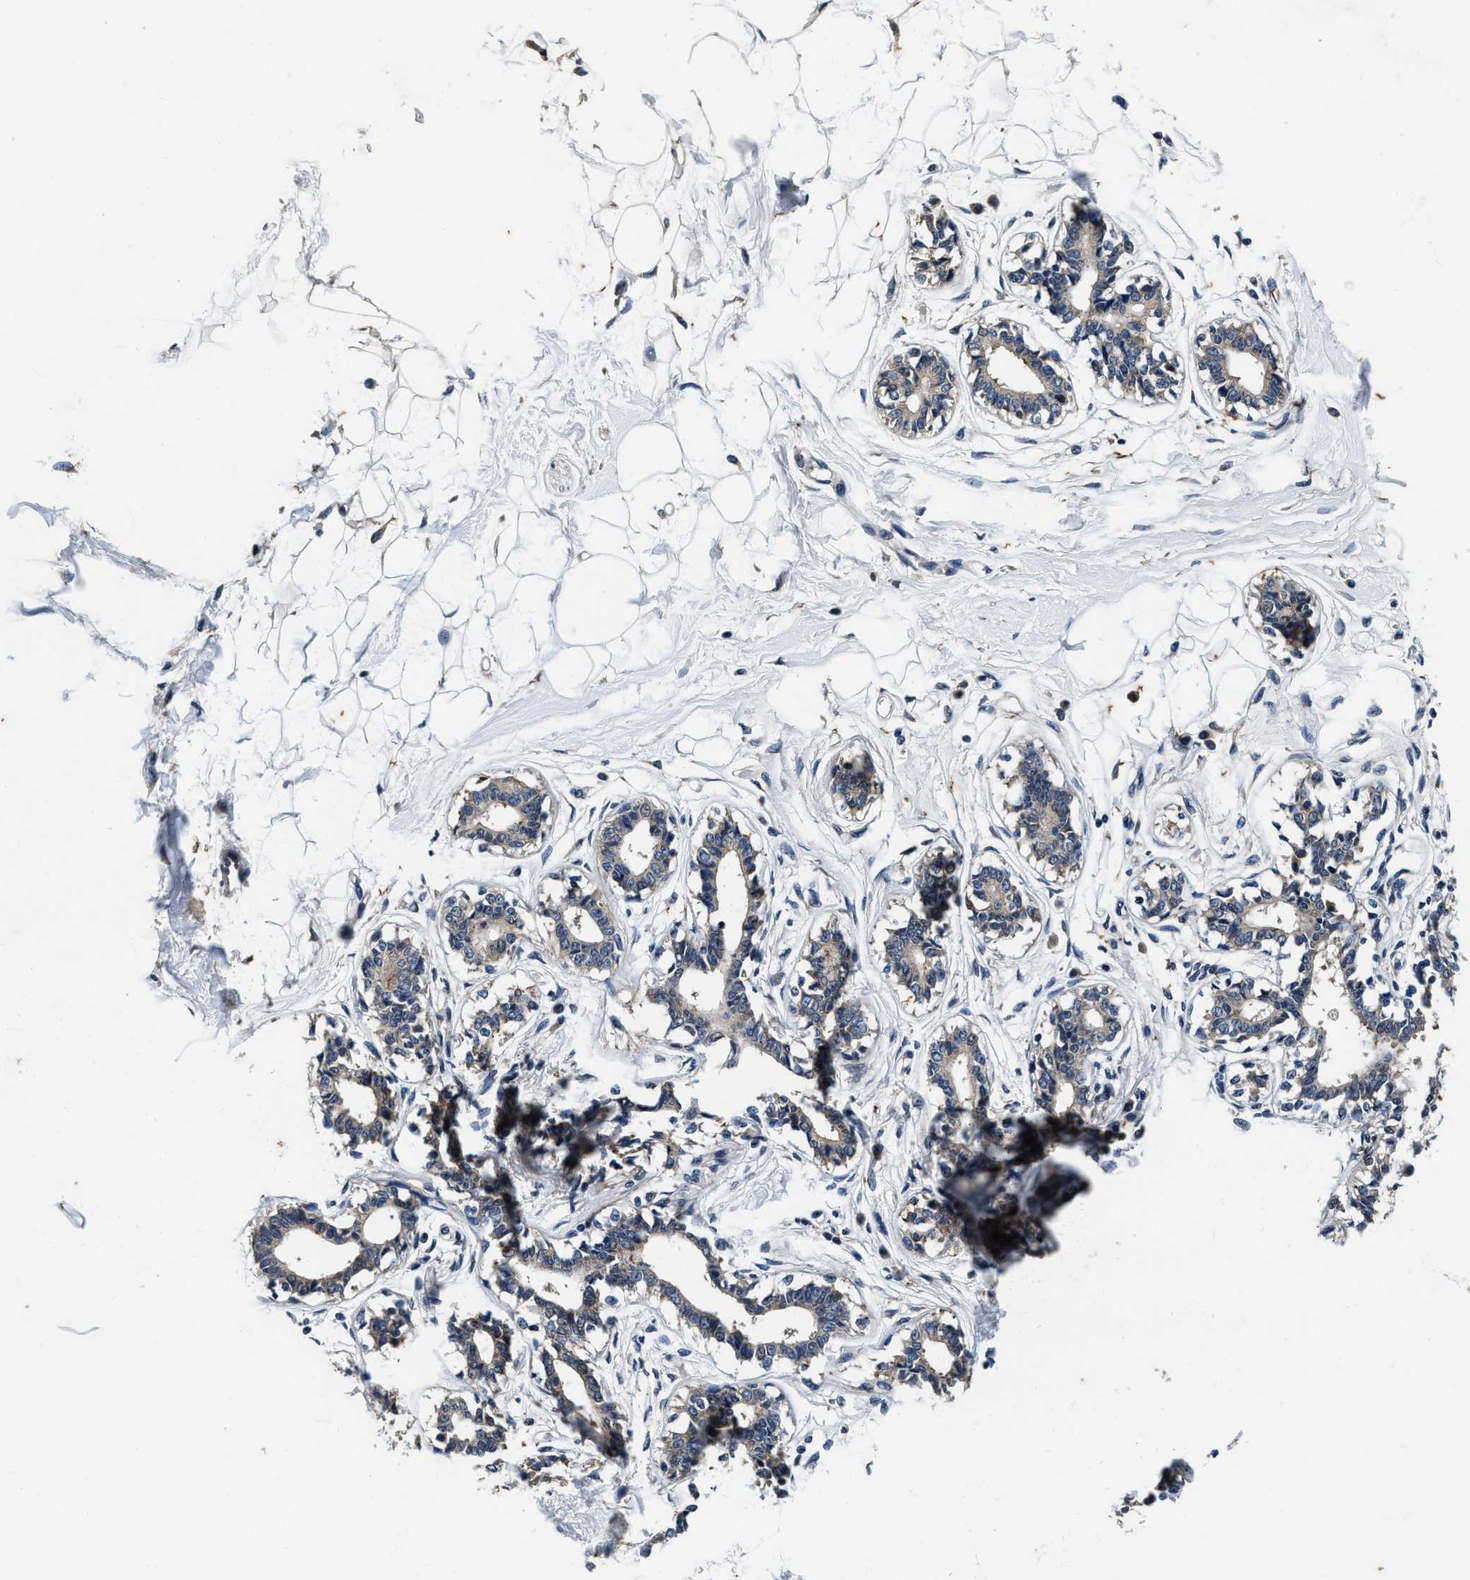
{"staining": {"intensity": "negative", "quantity": "none", "location": "none"}, "tissue": "breast", "cell_type": "Adipocytes", "image_type": "normal", "snomed": [{"axis": "morphology", "description": "Normal tissue, NOS"}, {"axis": "topography", "description": "Breast"}], "caption": "Immunohistochemistry of unremarkable human breast reveals no staining in adipocytes.", "gene": "PI4KB", "patient": {"sex": "female", "age": 45}}